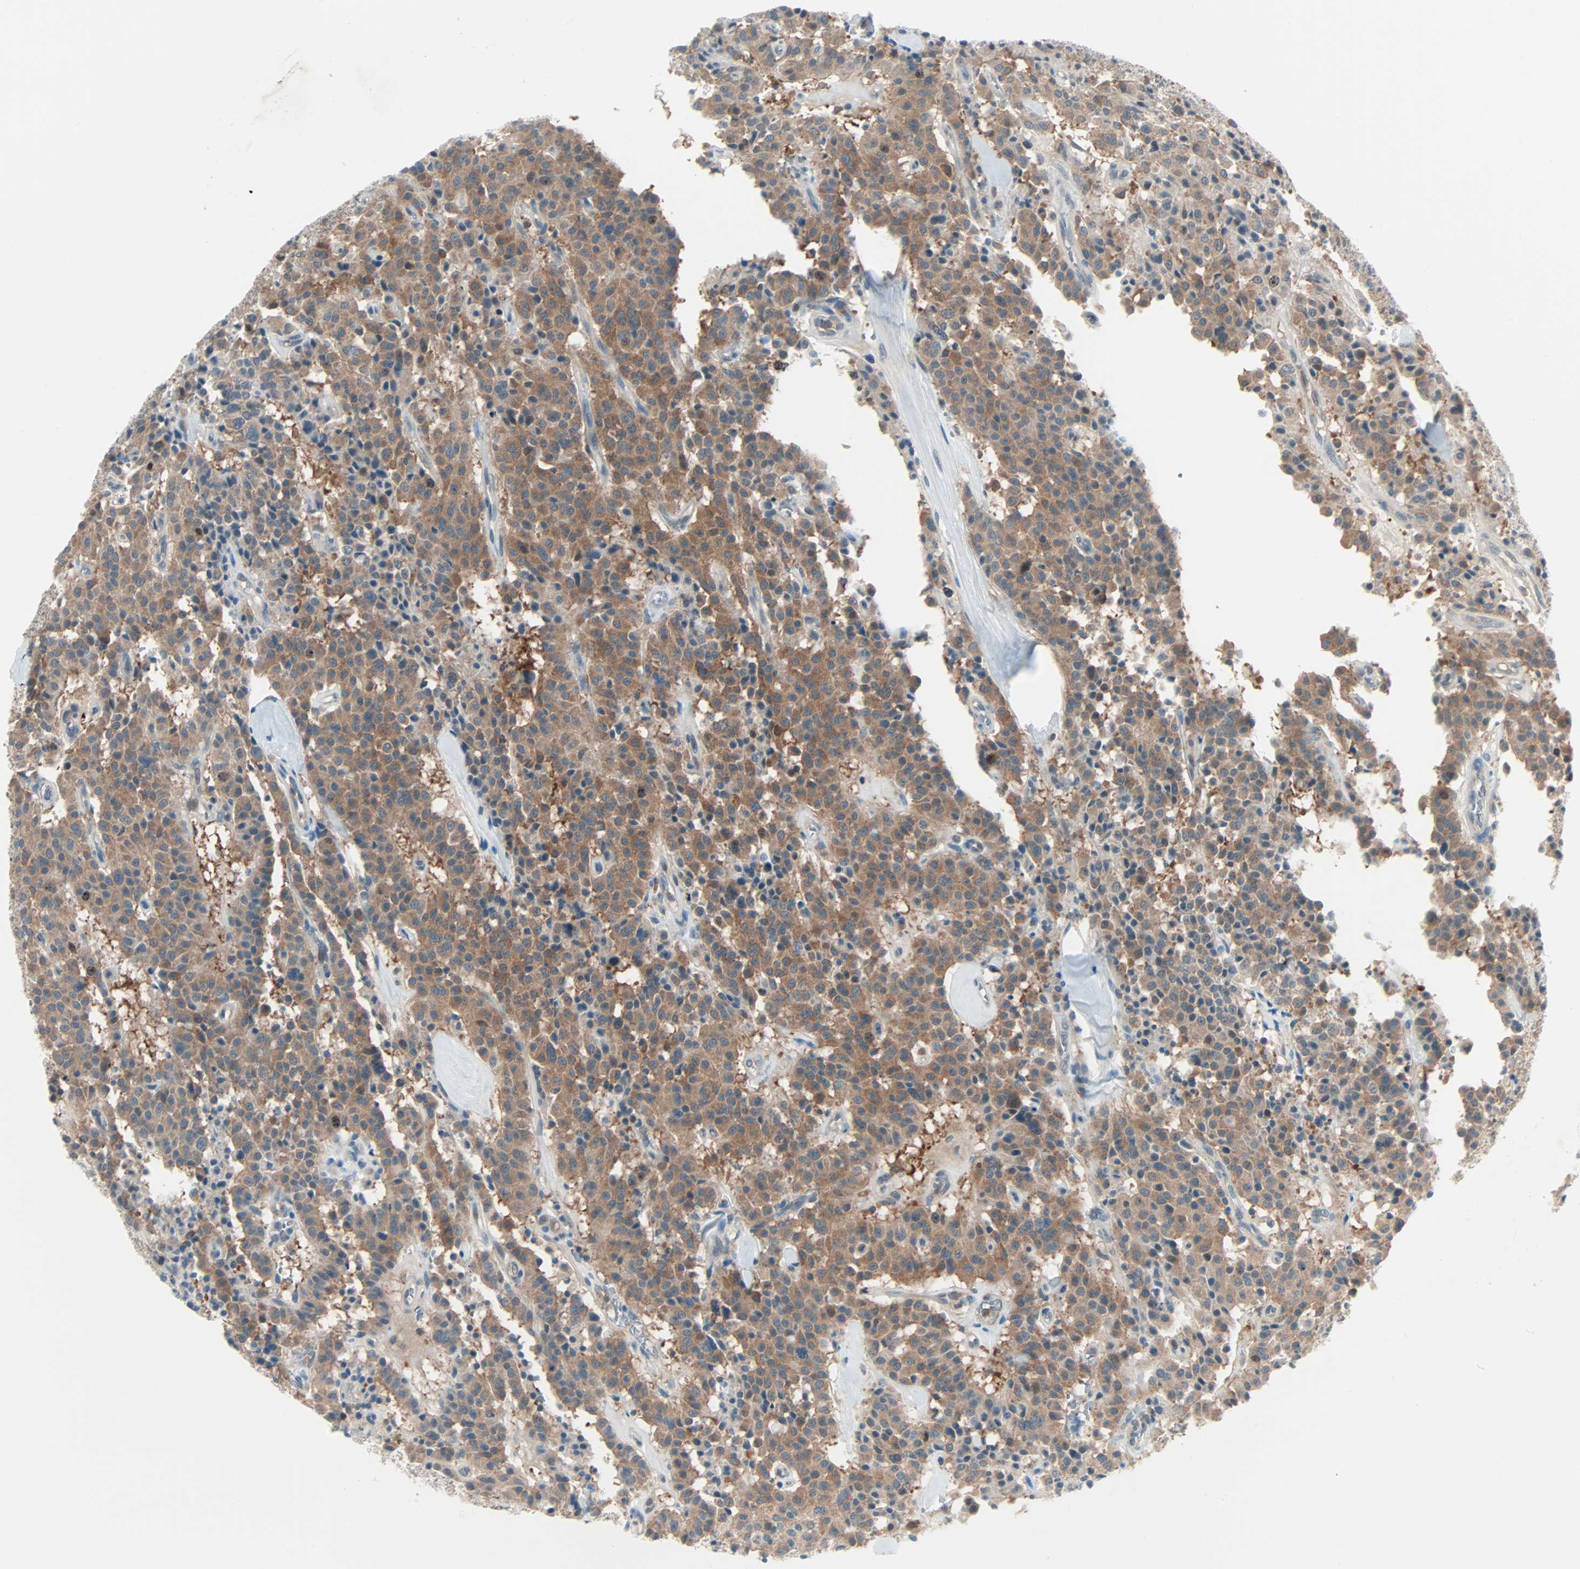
{"staining": {"intensity": "moderate", "quantity": ">75%", "location": "cytoplasmic/membranous"}, "tissue": "carcinoid", "cell_type": "Tumor cells", "image_type": "cancer", "snomed": [{"axis": "morphology", "description": "Carcinoid, malignant, NOS"}, {"axis": "topography", "description": "Lung"}], "caption": "A medium amount of moderate cytoplasmic/membranous positivity is present in approximately >75% of tumor cells in malignant carcinoid tissue.", "gene": "SMIM8", "patient": {"sex": "male", "age": 30}}